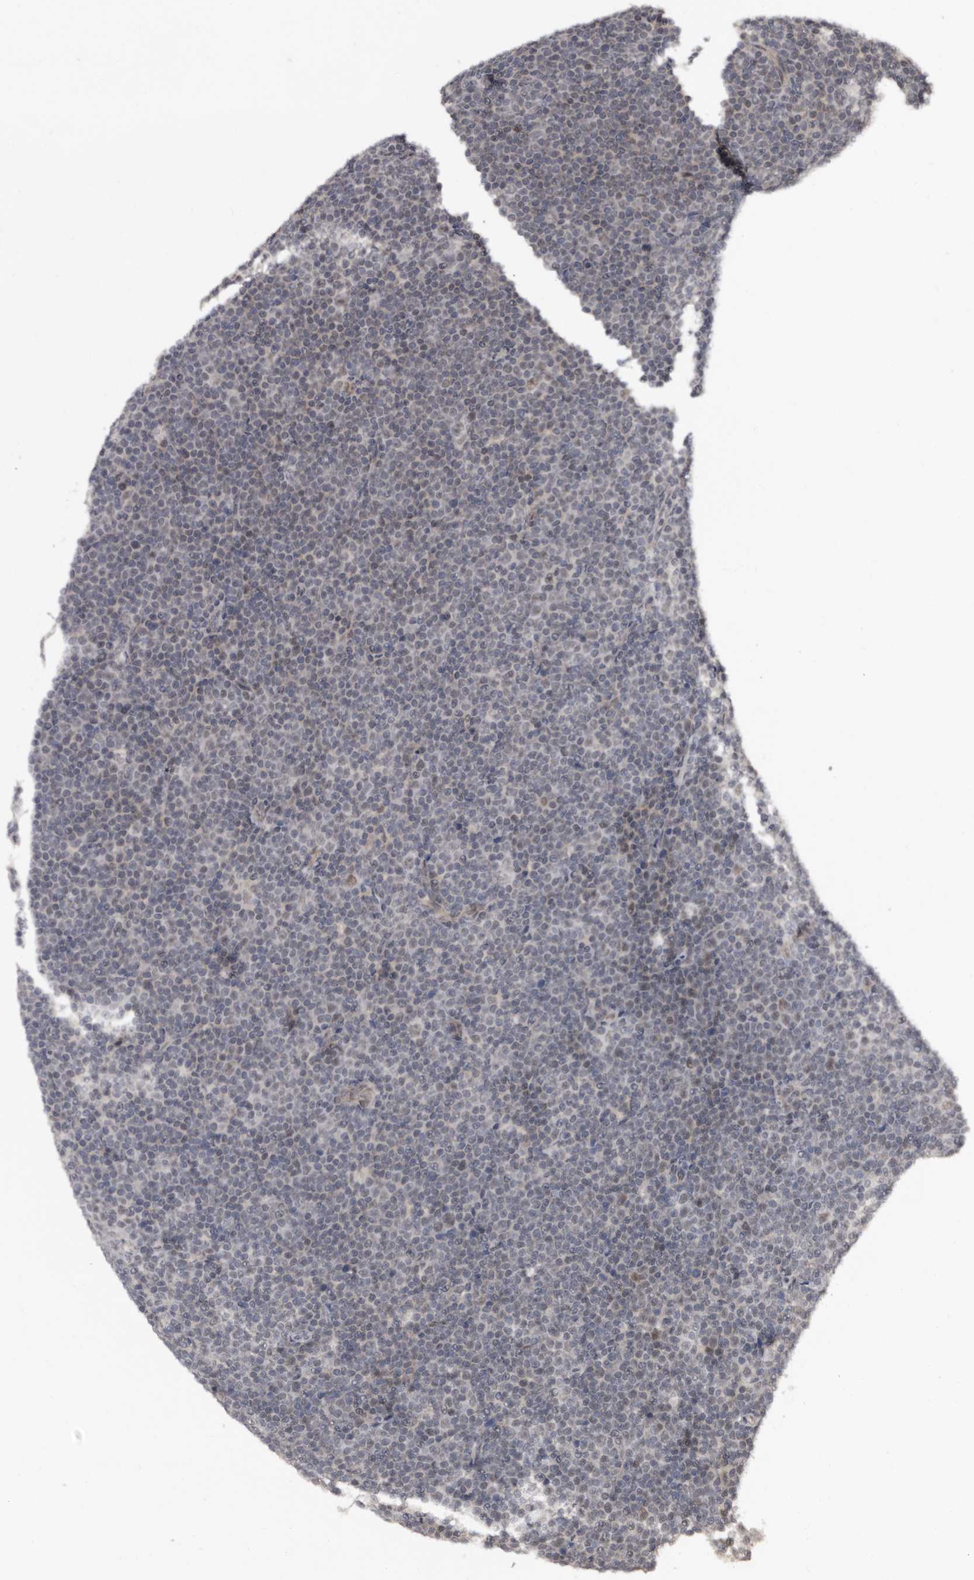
{"staining": {"intensity": "moderate", "quantity": "<25%", "location": "nuclear"}, "tissue": "lymphoma", "cell_type": "Tumor cells", "image_type": "cancer", "snomed": [{"axis": "morphology", "description": "Malignant lymphoma, non-Hodgkin's type, Low grade"}, {"axis": "topography", "description": "Lymph node"}], "caption": "Approximately <25% of tumor cells in malignant lymphoma, non-Hodgkin's type (low-grade) reveal moderate nuclear protein positivity as visualized by brown immunohistochemical staining.", "gene": "TBC1D22B", "patient": {"sex": "female", "age": 67}}